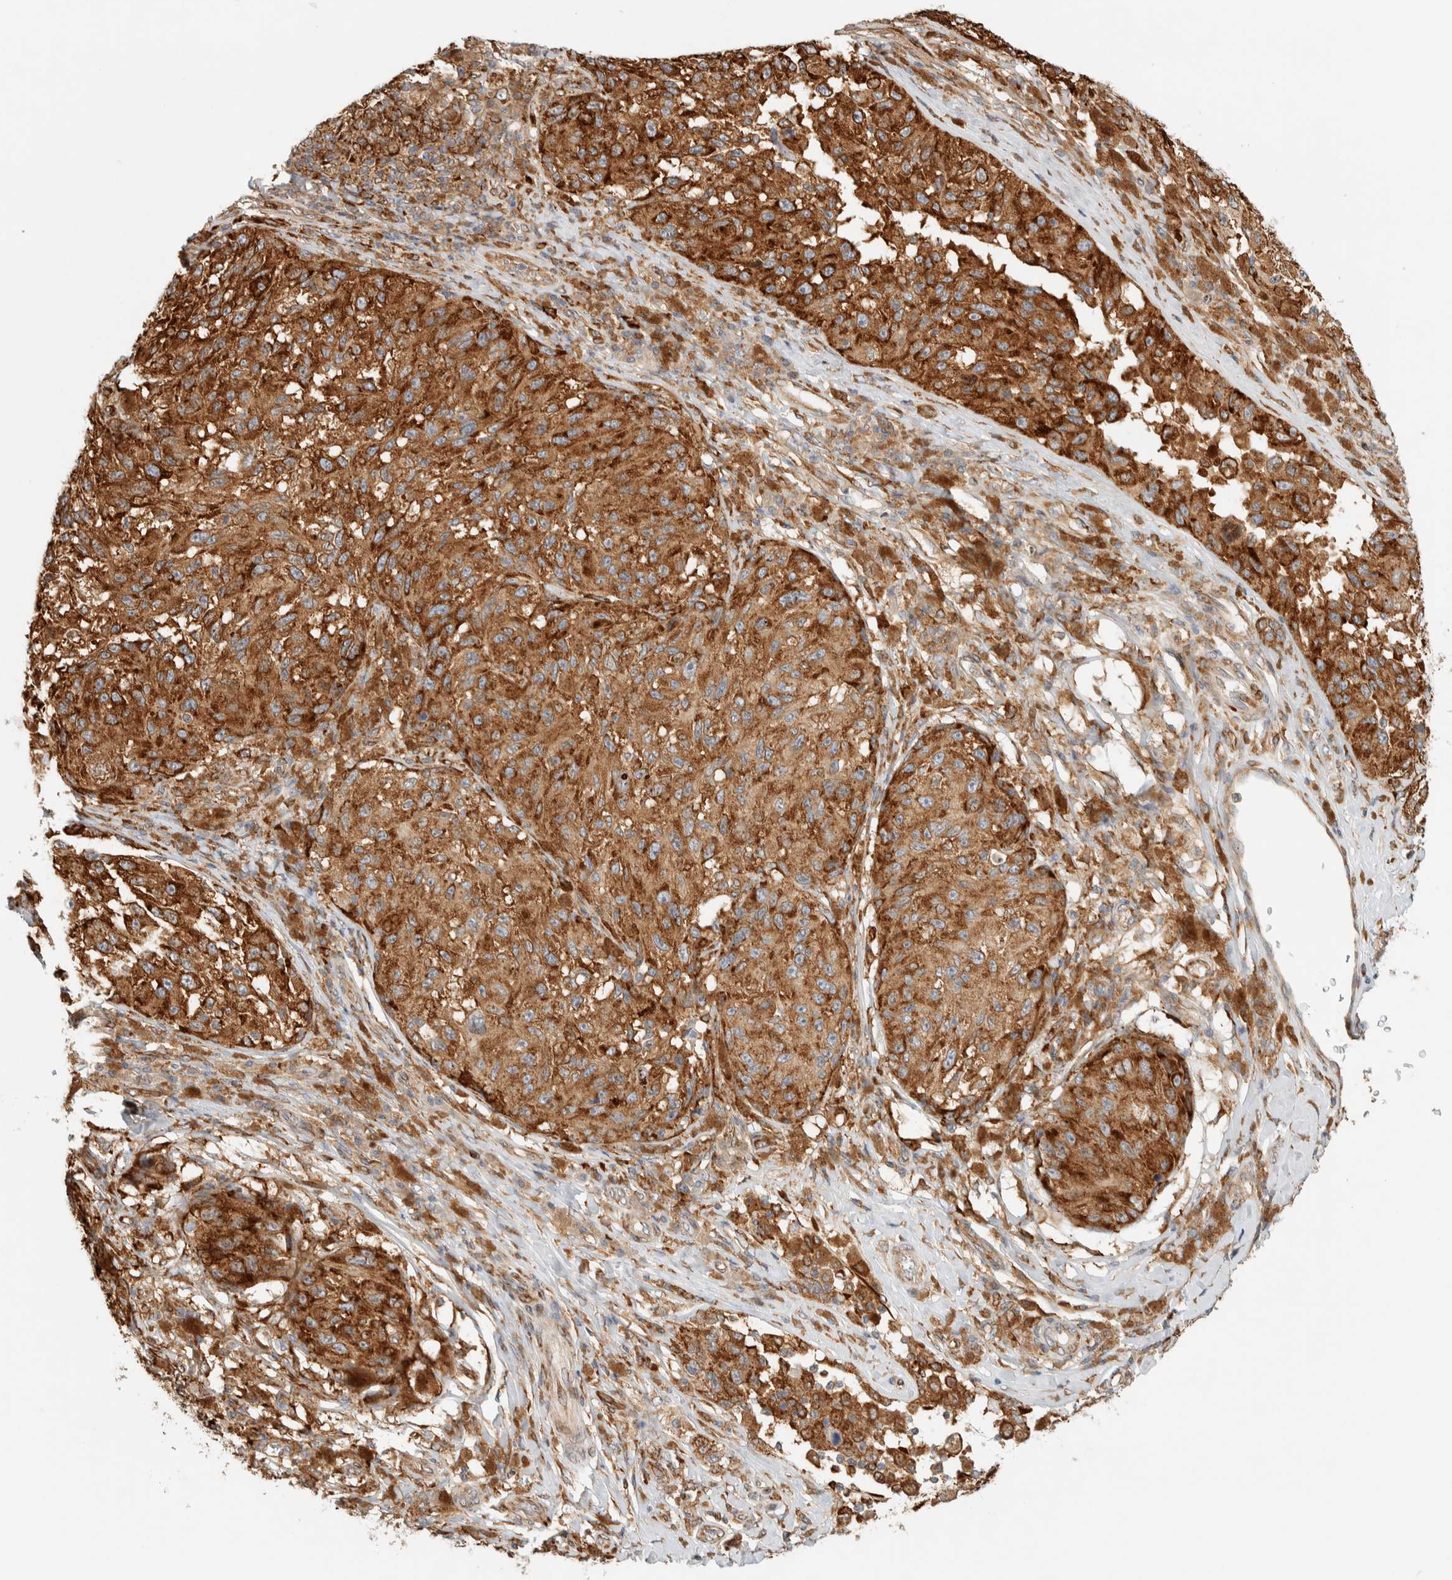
{"staining": {"intensity": "strong", "quantity": ">75%", "location": "cytoplasmic/membranous"}, "tissue": "melanoma", "cell_type": "Tumor cells", "image_type": "cancer", "snomed": [{"axis": "morphology", "description": "Malignant melanoma, NOS"}, {"axis": "topography", "description": "Skin"}], "caption": "DAB (3,3'-diaminobenzidine) immunohistochemical staining of malignant melanoma displays strong cytoplasmic/membranous protein expression in approximately >75% of tumor cells.", "gene": "LLGL2", "patient": {"sex": "female", "age": 73}}